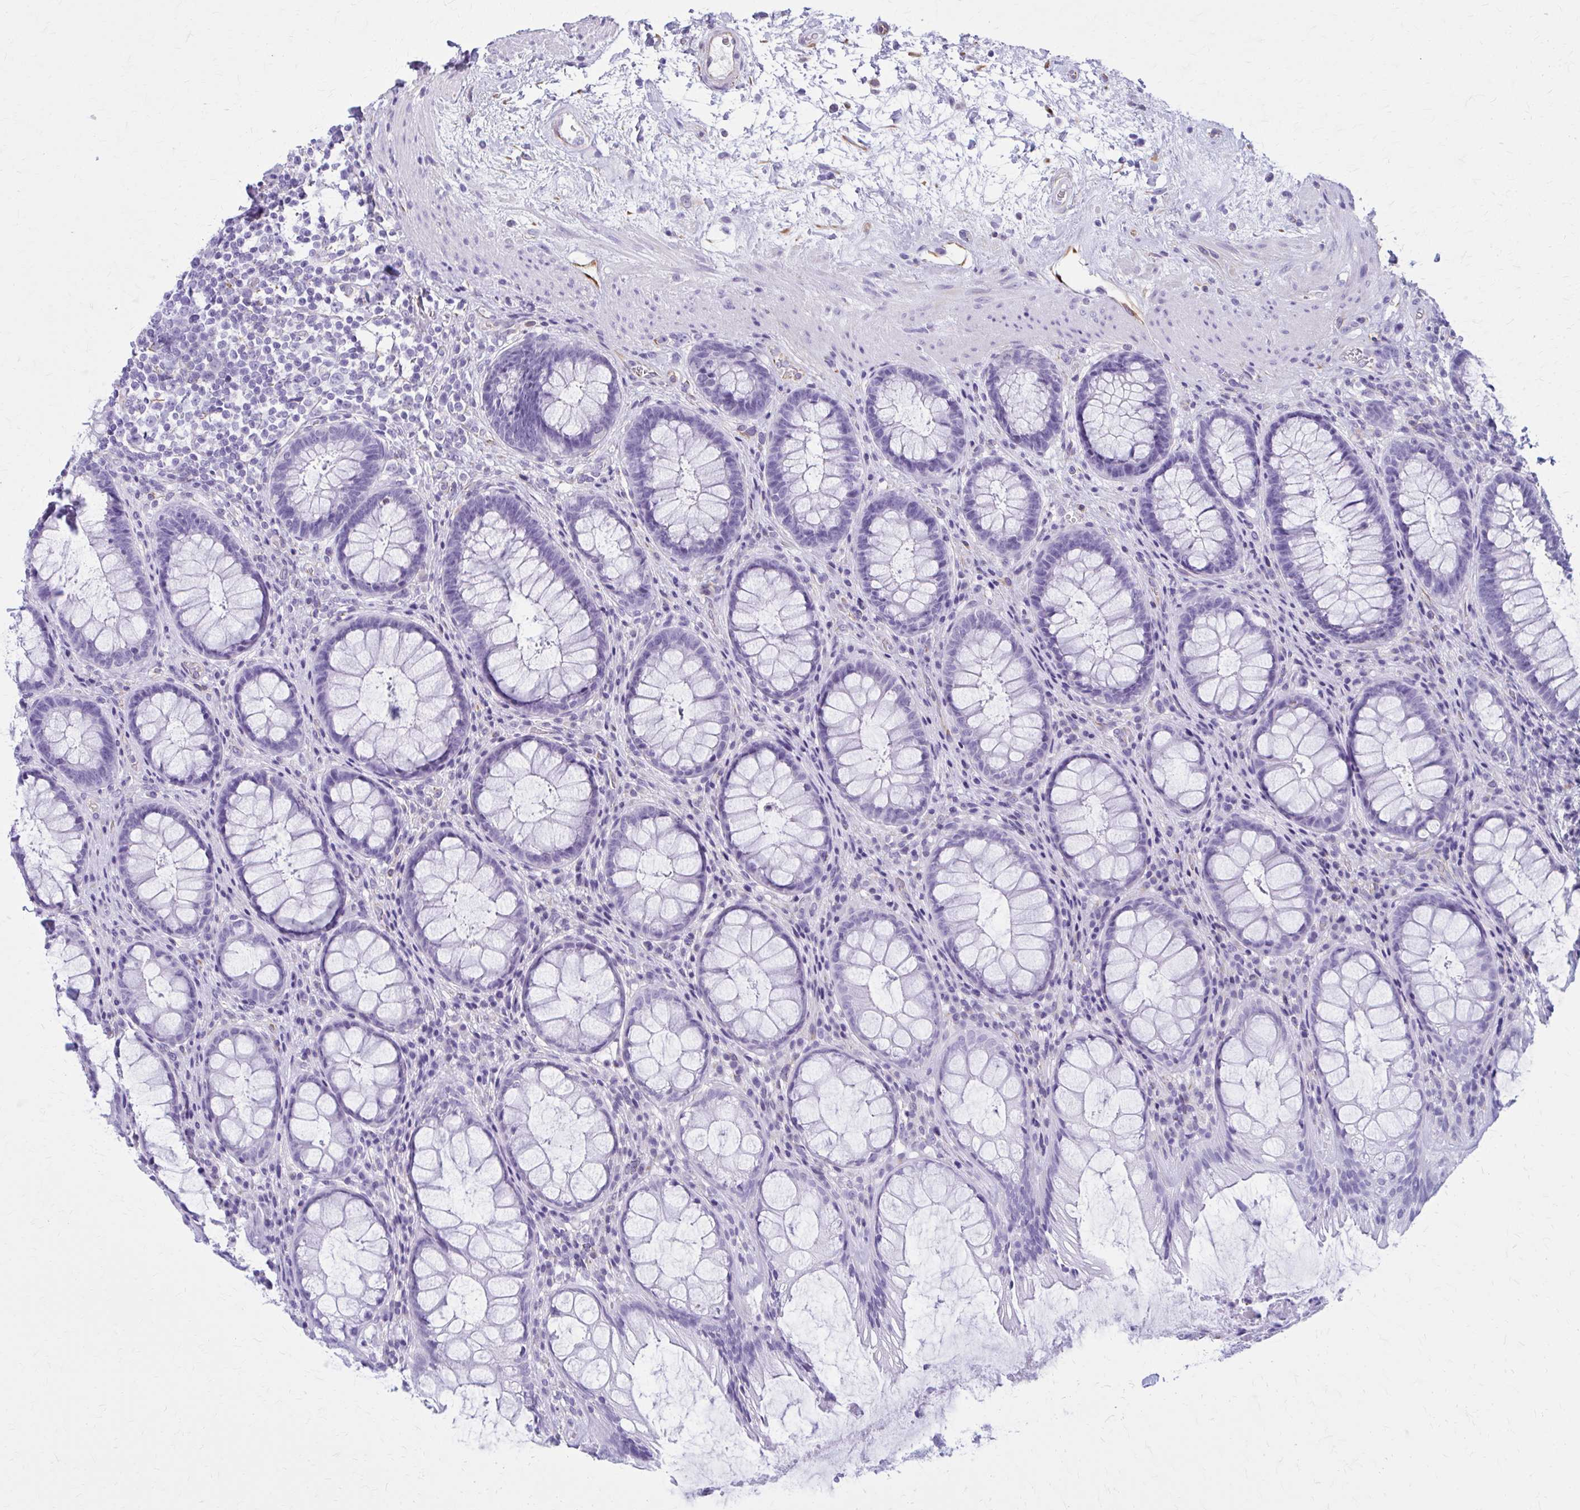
{"staining": {"intensity": "negative", "quantity": "none", "location": "none"}, "tissue": "rectum", "cell_type": "Glandular cells", "image_type": "normal", "snomed": [{"axis": "morphology", "description": "Normal tissue, NOS"}, {"axis": "topography", "description": "Rectum"}], "caption": "IHC image of unremarkable rectum: rectum stained with DAB (3,3'-diaminobenzidine) displays no significant protein expression in glandular cells. (Immunohistochemistry, brightfield microscopy, high magnification).", "gene": "GFAP", "patient": {"sex": "male", "age": 72}}